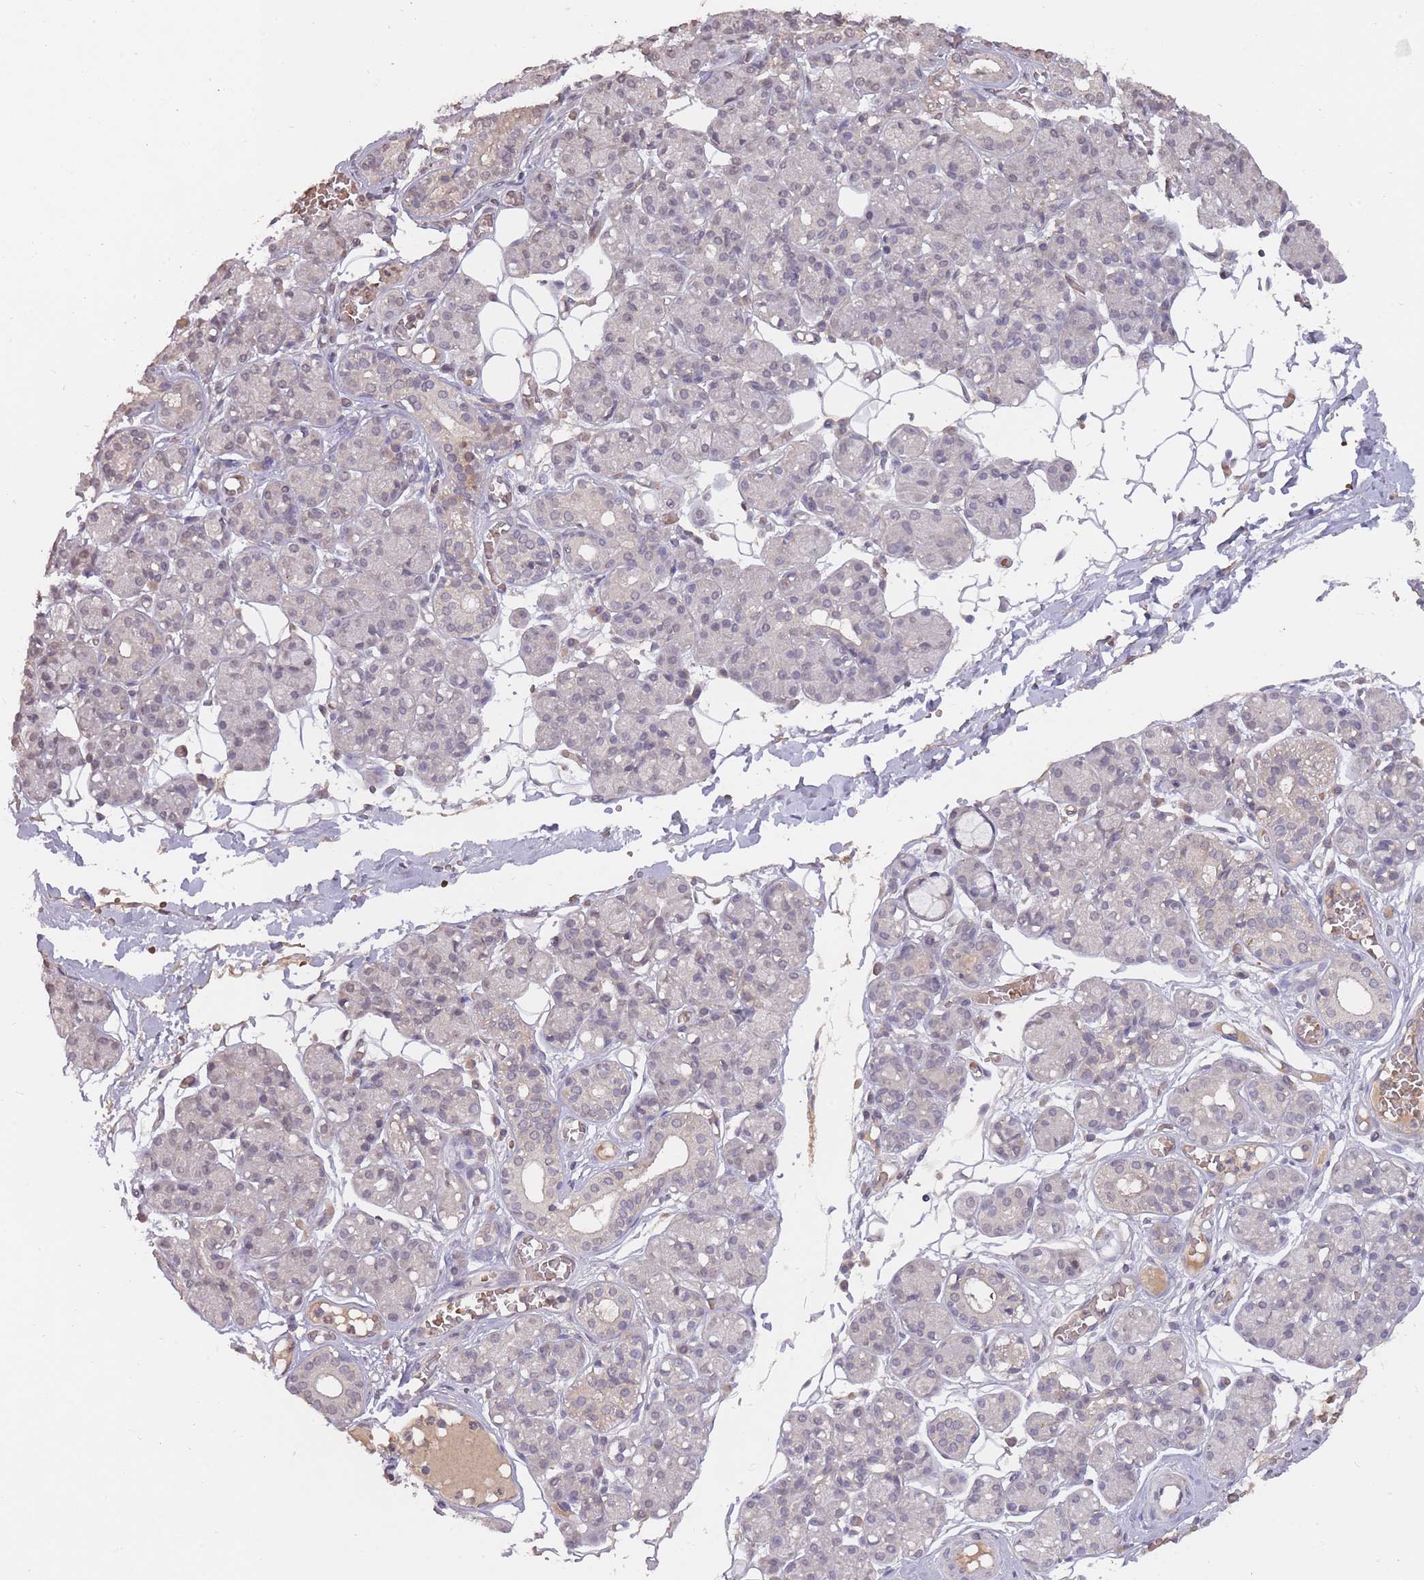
{"staining": {"intensity": "negative", "quantity": "none", "location": "none"}, "tissue": "salivary gland", "cell_type": "Glandular cells", "image_type": "normal", "snomed": [{"axis": "morphology", "description": "Normal tissue, NOS"}, {"axis": "topography", "description": "Salivary gland"}], "caption": "An image of salivary gland stained for a protein demonstrates no brown staining in glandular cells. (Stains: DAB (3,3'-diaminobenzidine) immunohistochemistry (IHC) with hematoxylin counter stain, Microscopy: brightfield microscopy at high magnification).", "gene": "ADCYAP1R1", "patient": {"sex": "male", "age": 63}}